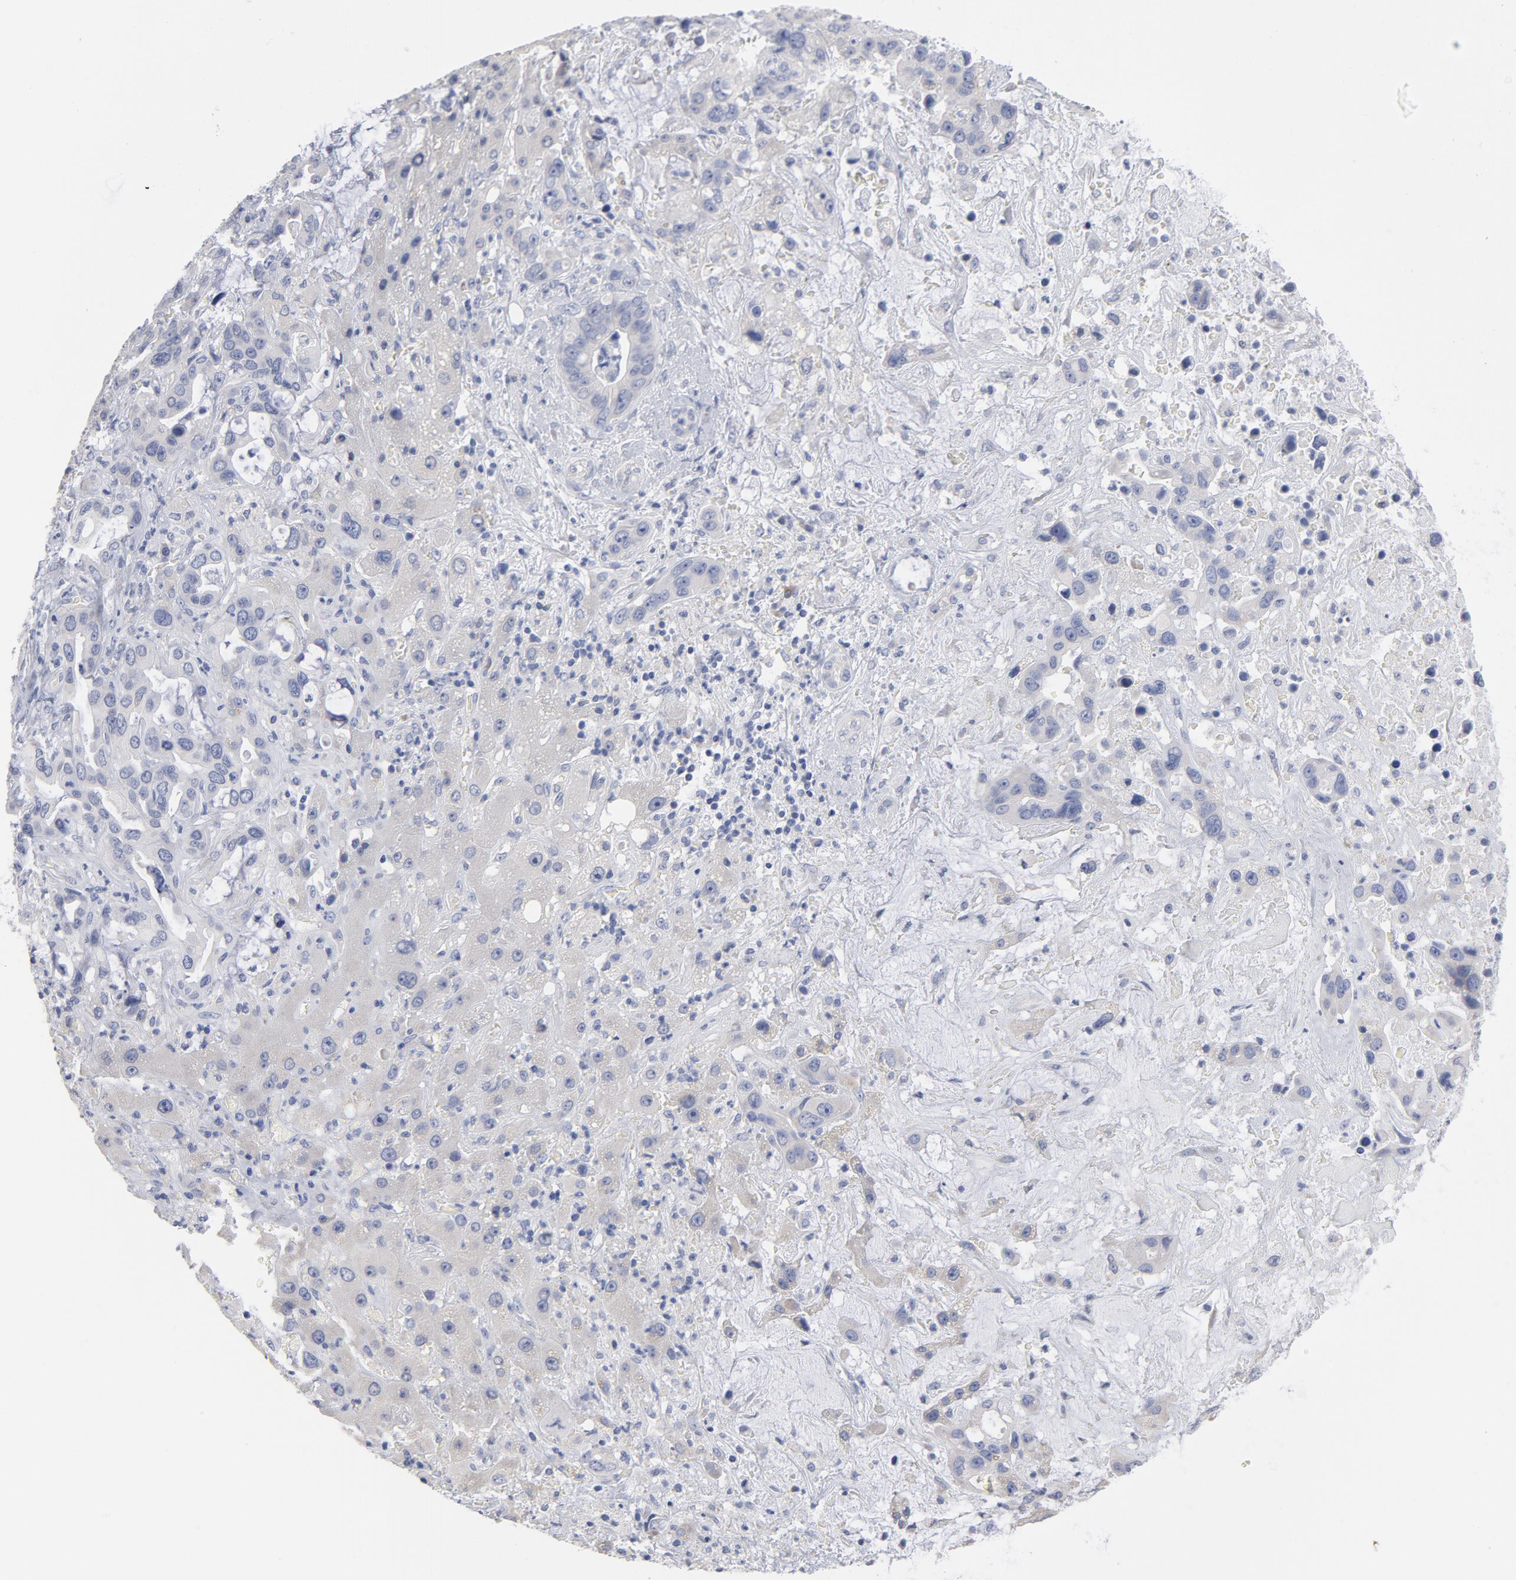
{"staining": {"intensity": "negative", "quantity": "none", "location": "none"}, "tissue": "liver cancer", "cell_type": "Tumor cells", "image_type": "cancer", "snomed": [{"axis": "morphology", "description": "Cholangiocarcinoma"}, {"axis": "topography", "description": "Liver"}], "caption": "Immunohistochemistry (IHC) micrograph of neoplastic tissue: human liver cancer stained with DAB exhibits no significant protein expression in tumor cells. Brightfield microscopy of immunohistochemistry stained with DAB (3,3'-diaminobenzidine) (brown) and hematoxylin (blue), captured at high magnification.", "gene": "CPE", "patient": {"sex": "female", "age": 65}}